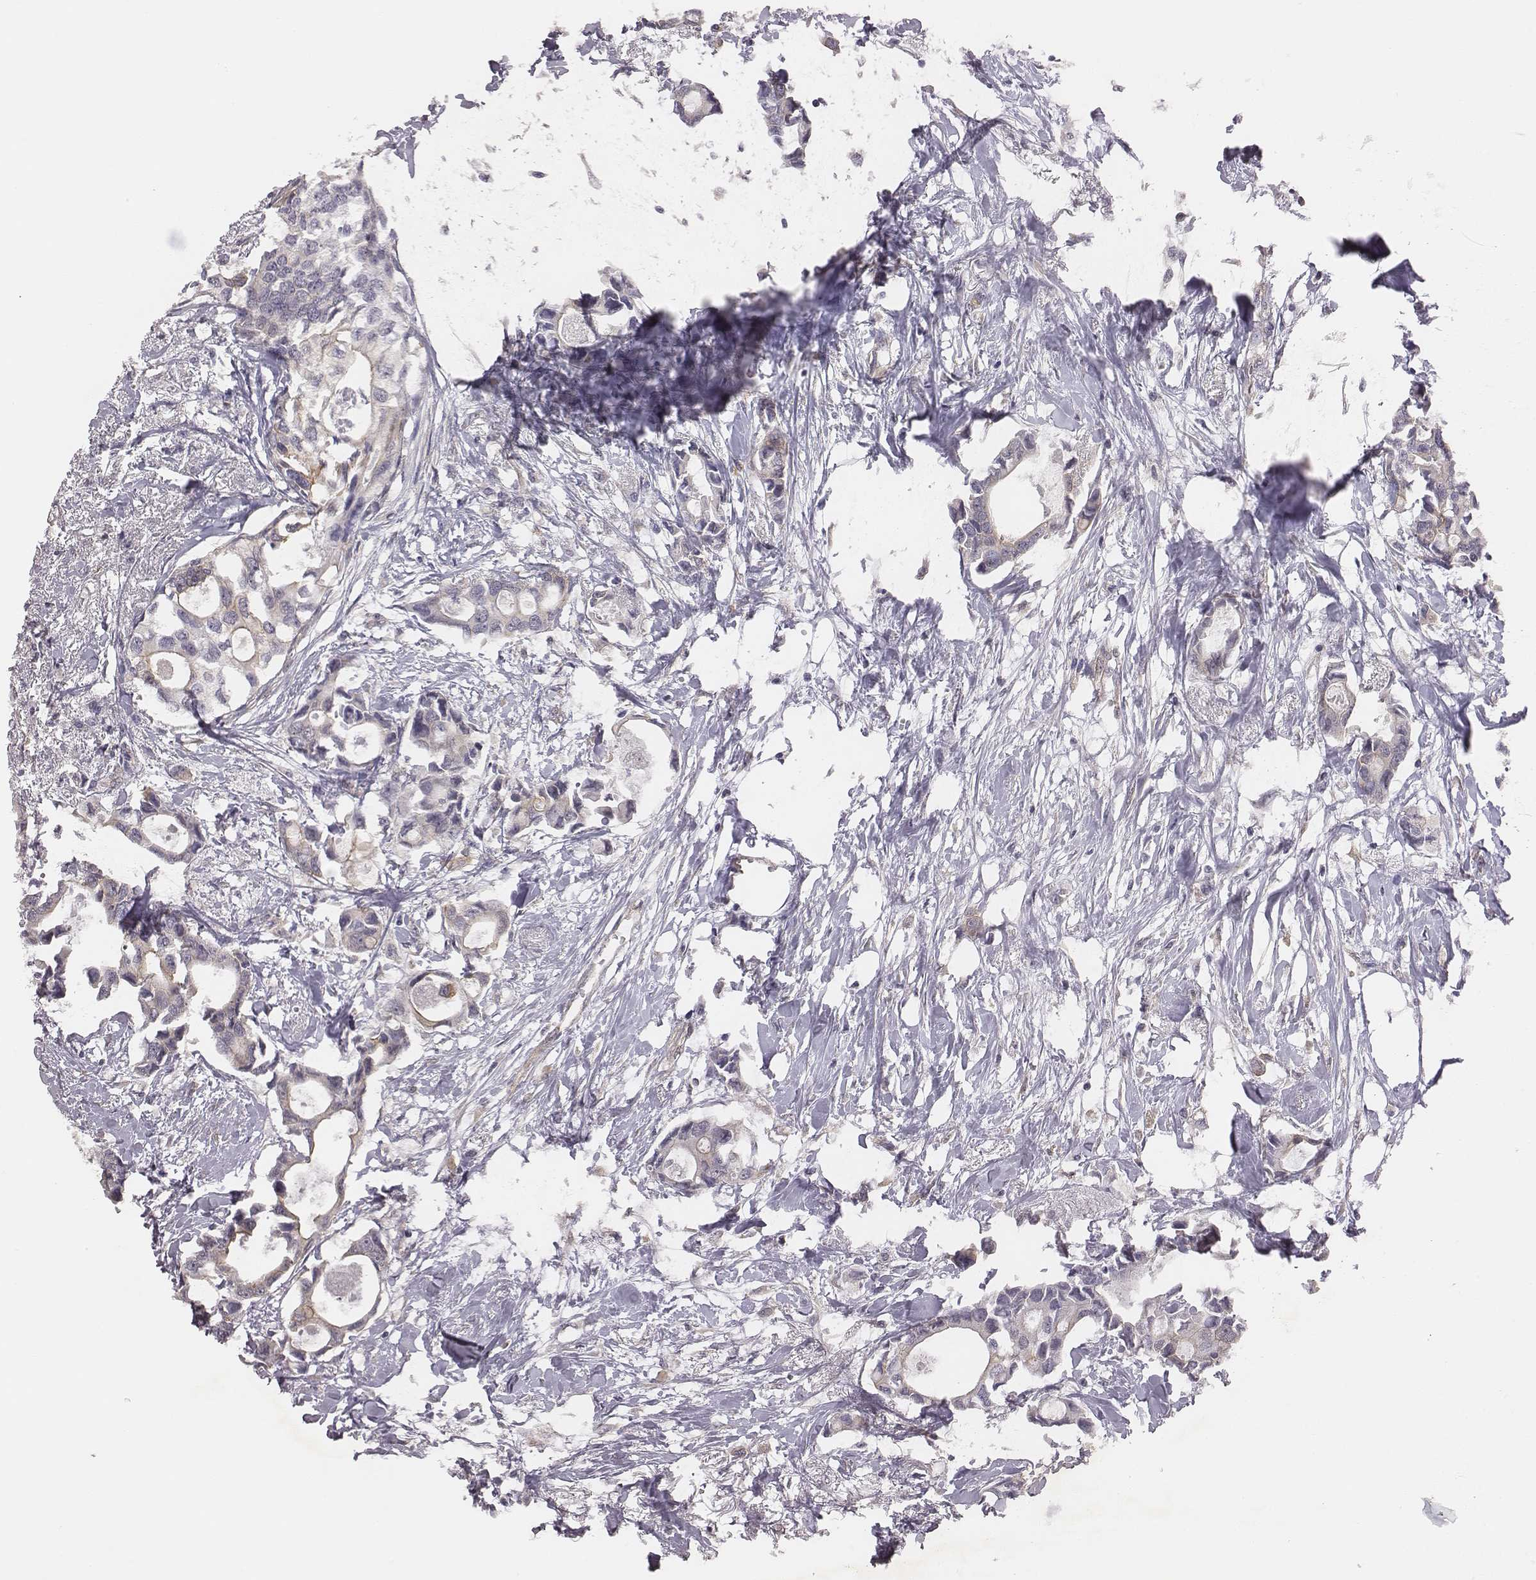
{"staining": {"intensity": "negative", "quantity": "none", "location": "none"}, "tissue": "breast cancer", "cell_type": "Tumor cells", "image_type": "cancer", "snomed": [{"axis": "morphology", "description": "Duct carcinoma"}, {"axis": "topography", "description": "Breast"}], "caption": "Photomicrograph shows no significant protein positivity in tumor cells of breast cancer.", "gene": "SCARF1", "patient": {"sex": "female", "age": 83}}